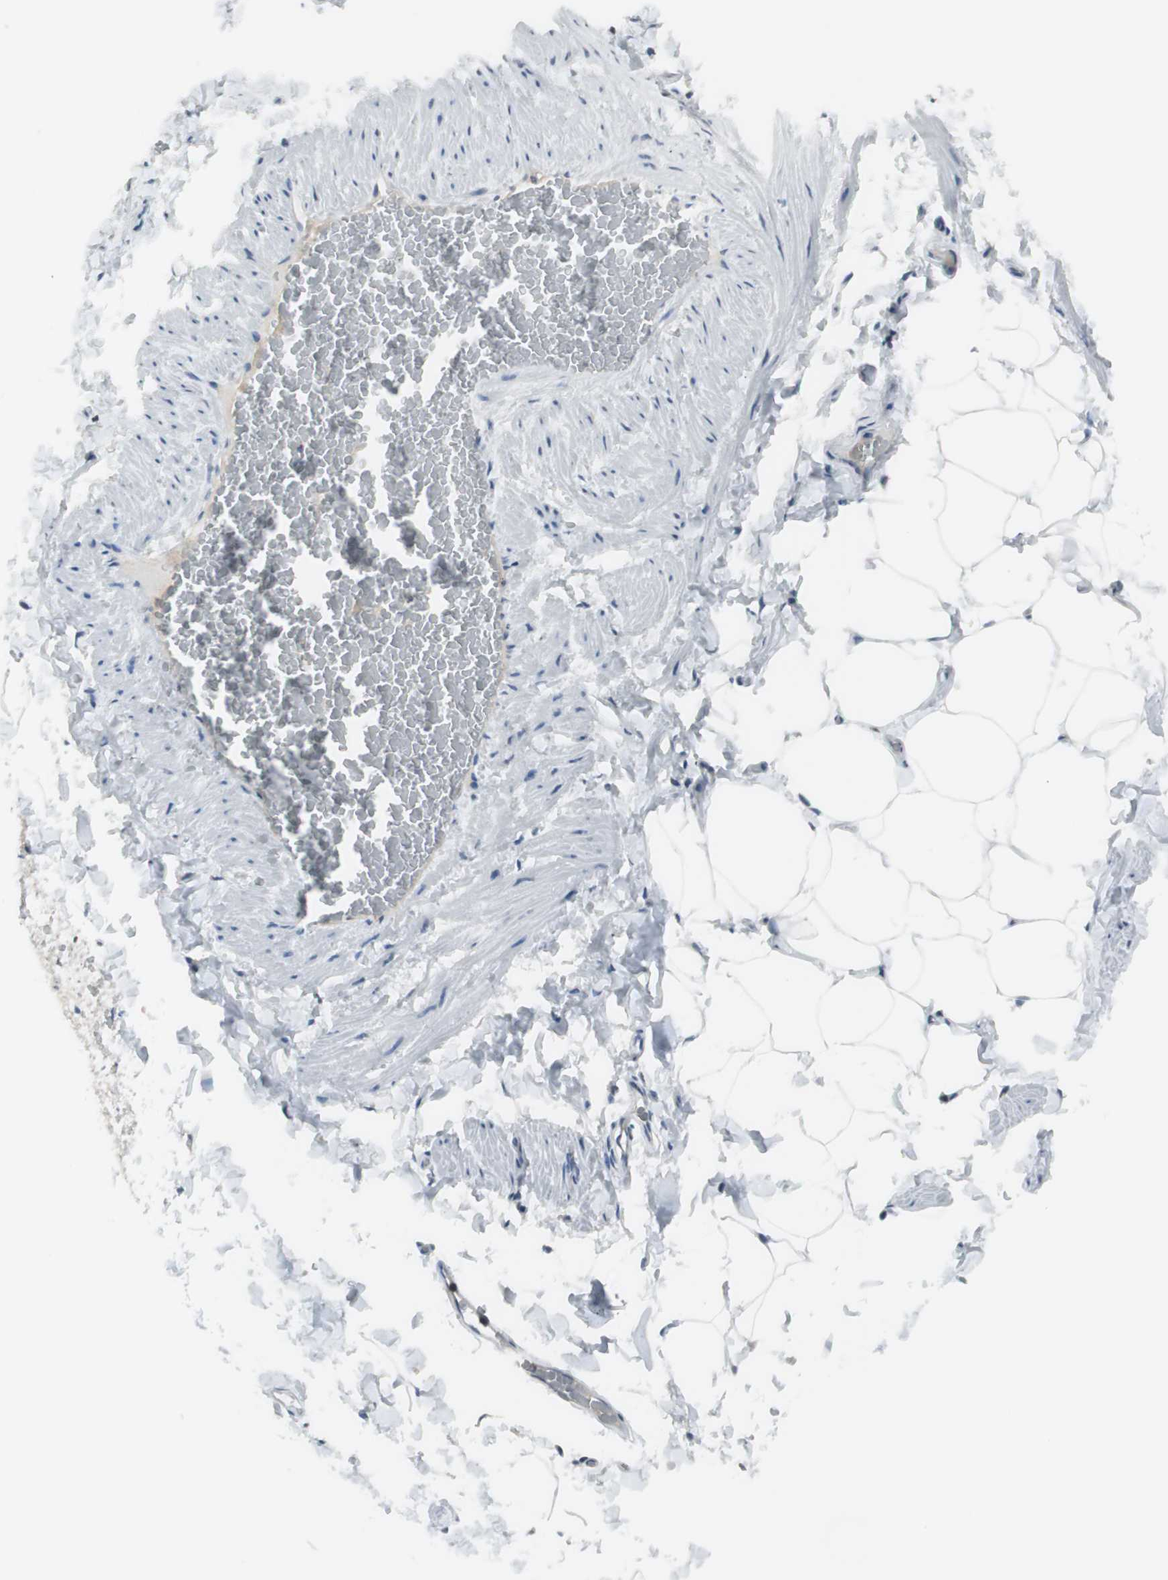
{"staining": {"intensity": "negative", "quantity": "none", "location": "none"}, "tissue": "adipose tissue", "cell_type": "Adipocytes", "image_type": "normal", "snomed": [{"axis": "morphology", "description": "Normal tissue, NOS"}, {"axis": "topography", "description": "Vascular tissue"}], "caption": "Immunohistochemical staining of unremarkable human adipose tissue displays no significant staining in adipocytes. (DAB immunohistochemistry with hematoxylin counter stain).", "gene": "SLC9A3R1", "patient": {"sex": "male", "age": 41}}